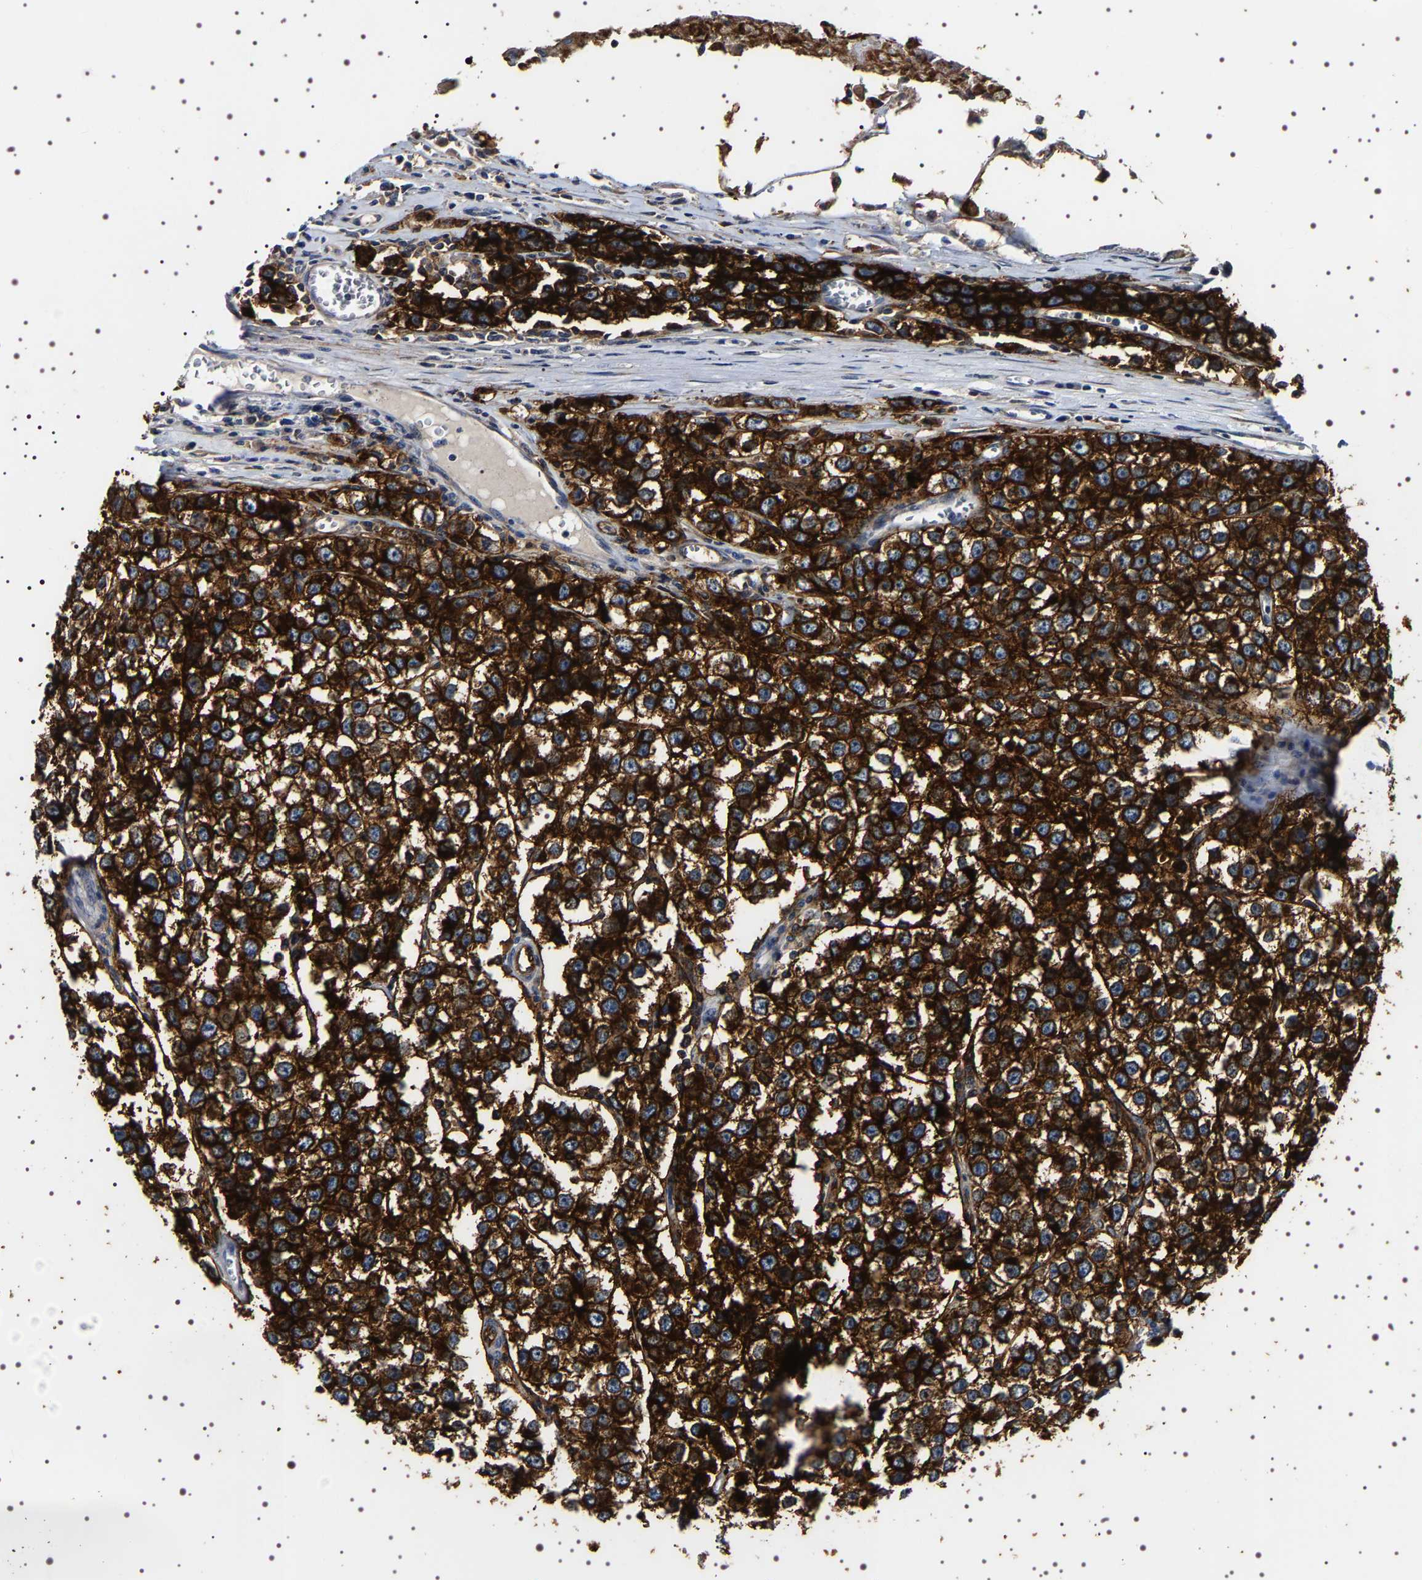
{"staining": {"intensity": "strong", "quantity": ">75%", "location": "cytoplasmic/membranous"}, "tissue": "testis cancer", "cell_type": "Tumor cells", "image_type": "cancer", "snomed": [{"axis": "morphology", "description": "Seminoma, NOS"}, {"axis": "morphology", "description": "Carcinoma, Embryonal, NOS"}, {"axis": "topography", "description": "Testis"}], "caption": "Immunohistochemical staining of testis cancer exhibits strong cytoplasmic/membranous protein staining in about >75% of tumor cells. (DAB (3,3'-diaminobenzidine) IHC with brightfield microscopy, high magnification).", "gene": "ALPL", "patient": {"sex": "male", "age": 52}}